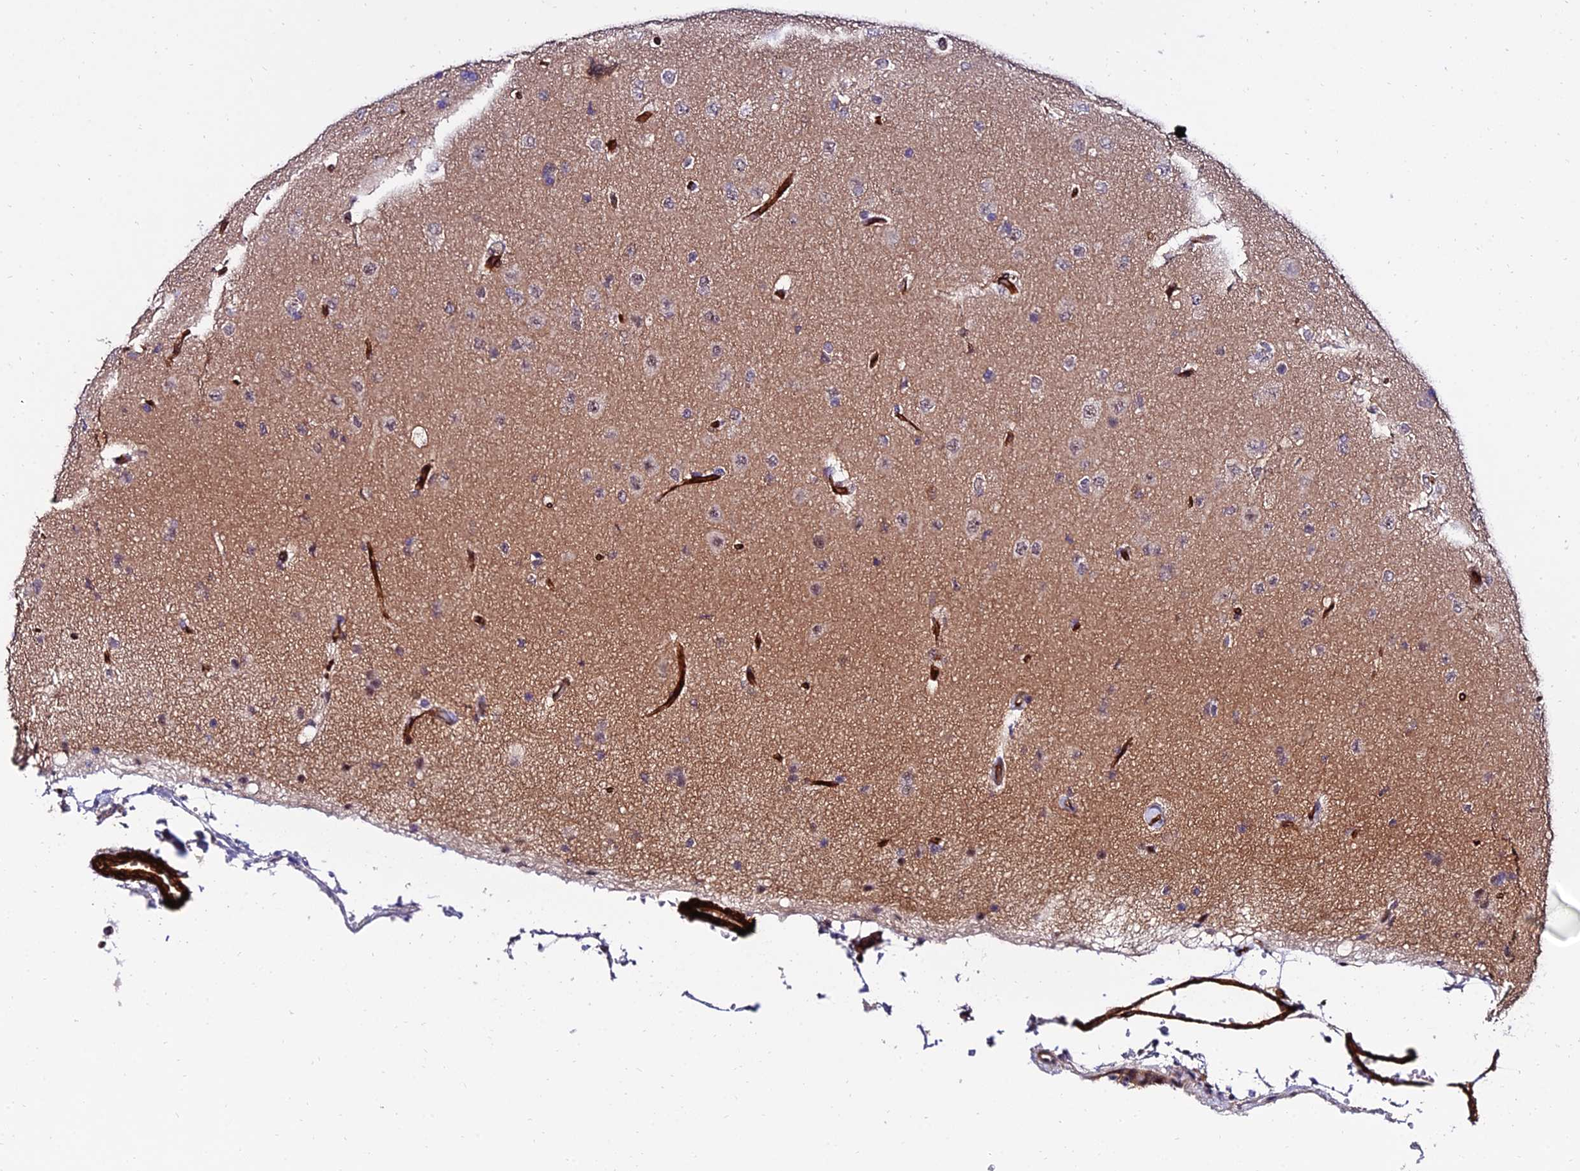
{"staining": {"intensity": "negative", "quantity": "none", "location": "none"}, "tissue": "glioma", "cell_type": "Tumor cells", "image_type": "cancer", "snomed": [{"axis": "morphology", "description": "Glioma, malignant, High grade"}, {"axis": "topography", "description": "Brain"}], "caption": "Immunohistochemistry photomicrograph of neoplastic tissue: glioma stained with DAB shows no significant protein staining in tumor cells.", "gene": "ALDH3B2", "patient": {"sex": "male", "age": 72}}